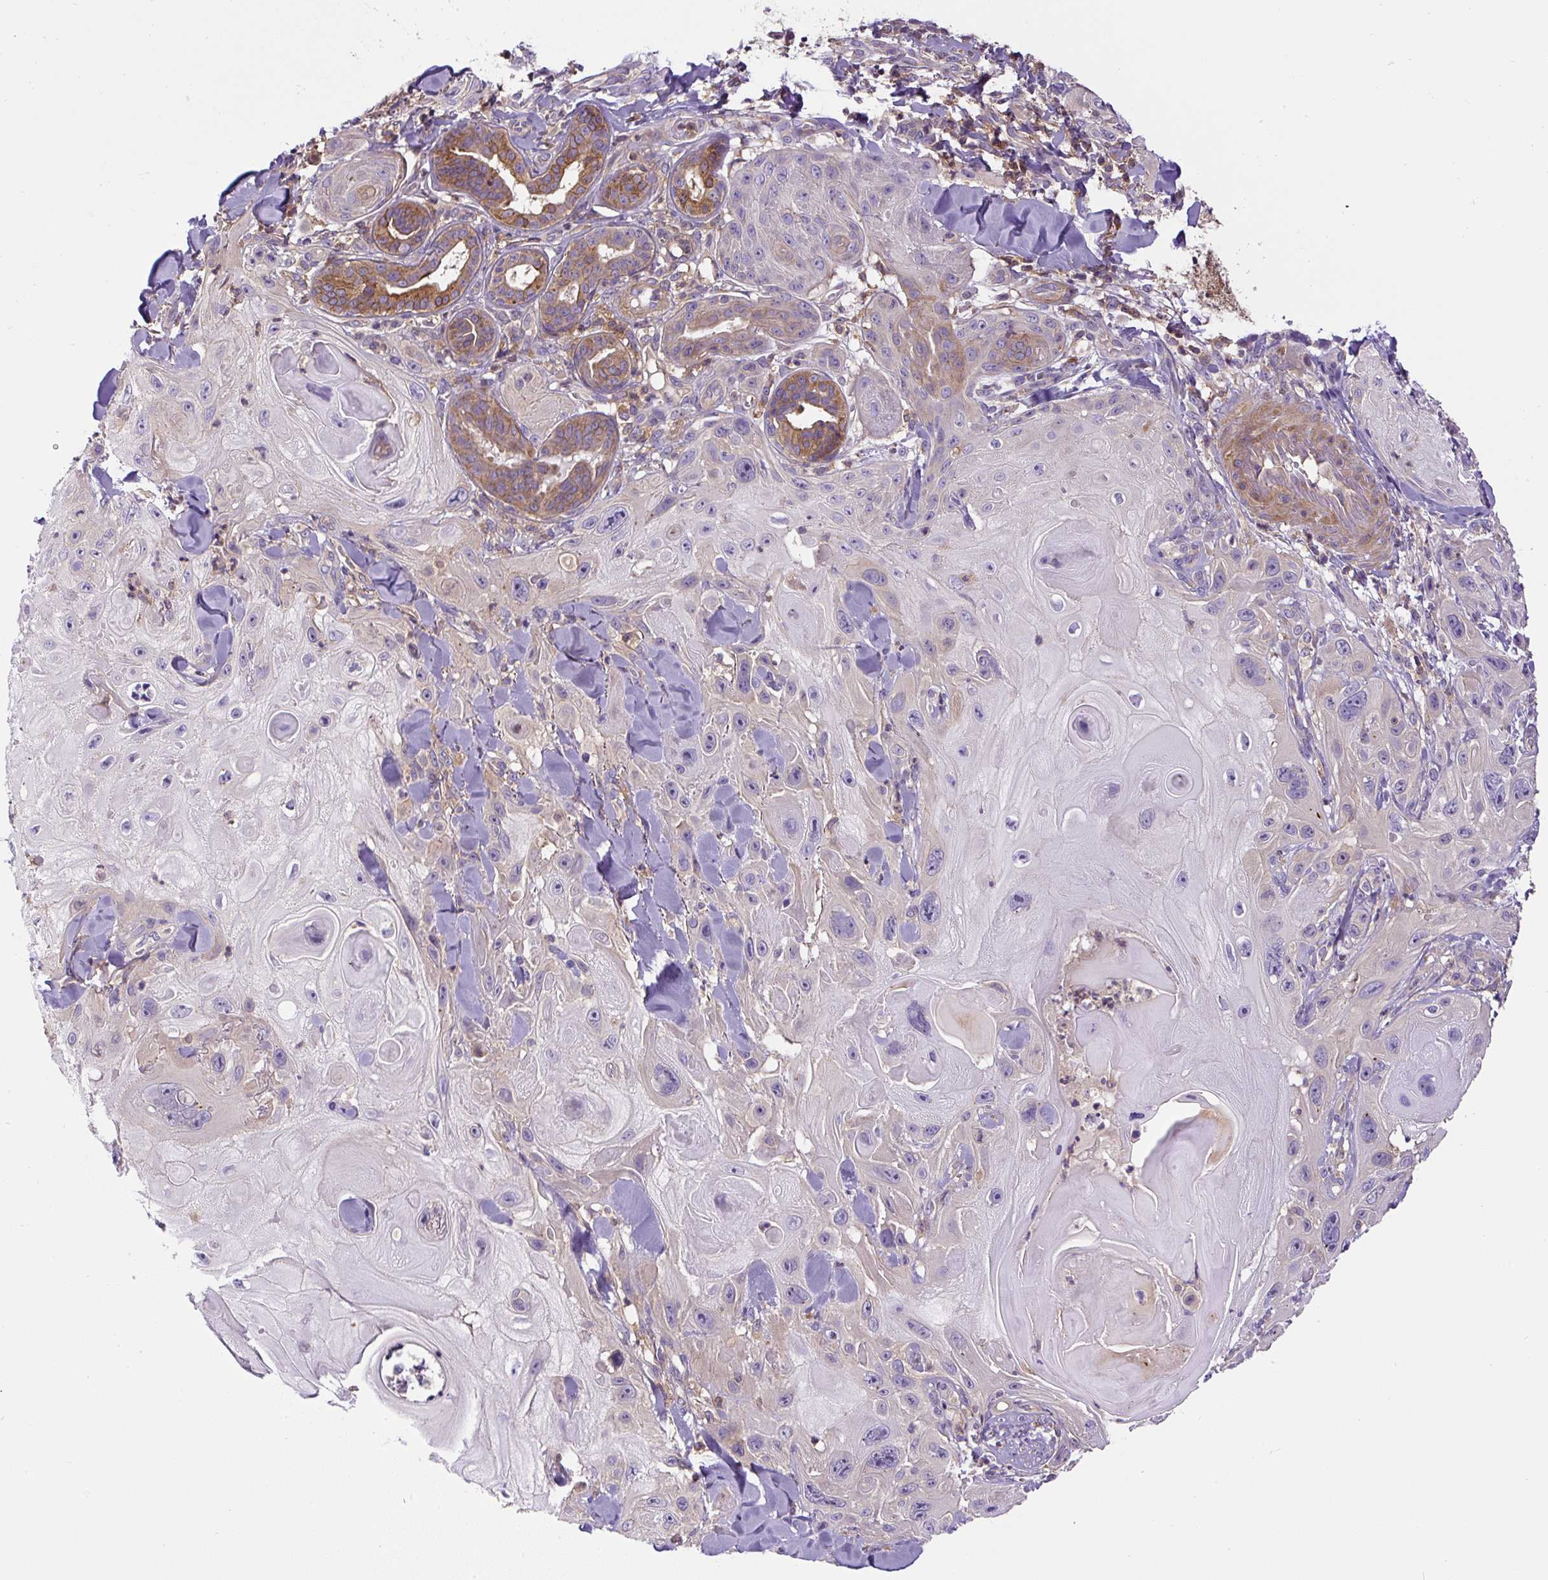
{"staining": {"intensity": "negative", "quantity": "none", "location": "none"}, "tissue": "skin cancer", "cell_type": "Tumor cells", "image_type": "cancer", "snomed": [{"axis": "morphology", "description": "Normal tissue, NOS"}, {"axis": "morphology", "description": "Squamous cell carcinoma, NOS"}, {"axis": "topography", "description": "Skin"}], "caption": "Skin cancer (squamous cell carcinoma) stained for a protein using immunohistochemistry exhibits no staining tumor cells.", "gene": "CCDC28A", "patient": {"sex": "male", "age": 72}}